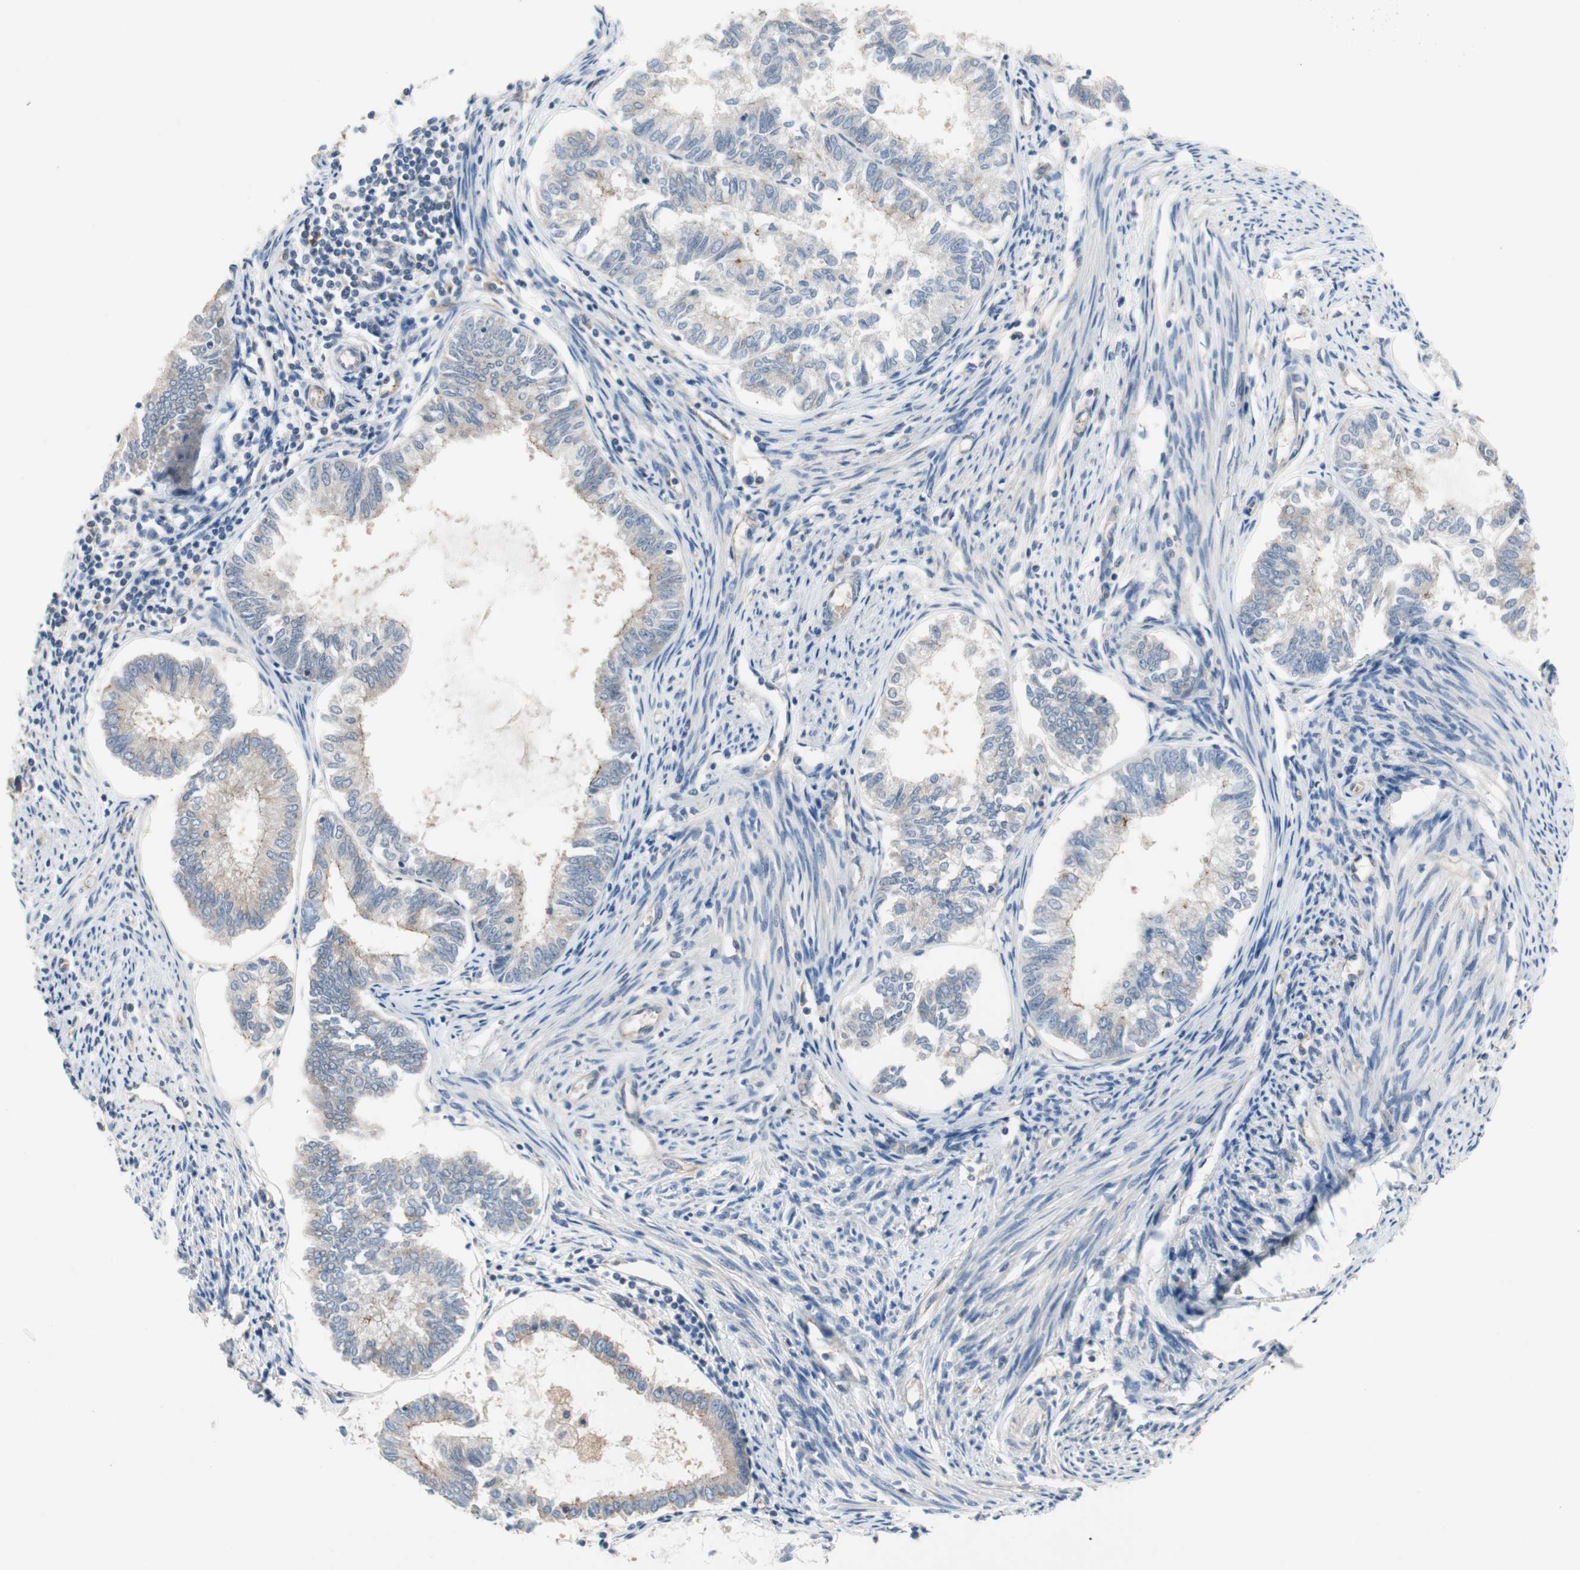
{"staining": {"intensity": "negative", "quantity": "none", "location": "none"}, "tissue": "endometrial cancer", "cell_type": "Tumor cells", "image_type": "cancer", "snomed": [{"axis": "morphology", "description": "Adenocarcinoma, NOS"}, {"axis": "topography", "description": "Endometrium"}], "caption": "Endometrial cancer was stained to show a protein in brown. There is no significant expression in tumor cells. (DAB immunohistochemistry (IHC), high magnification).", "gene": "GLUL", "patient": {"sex": "female", "age": 86}}